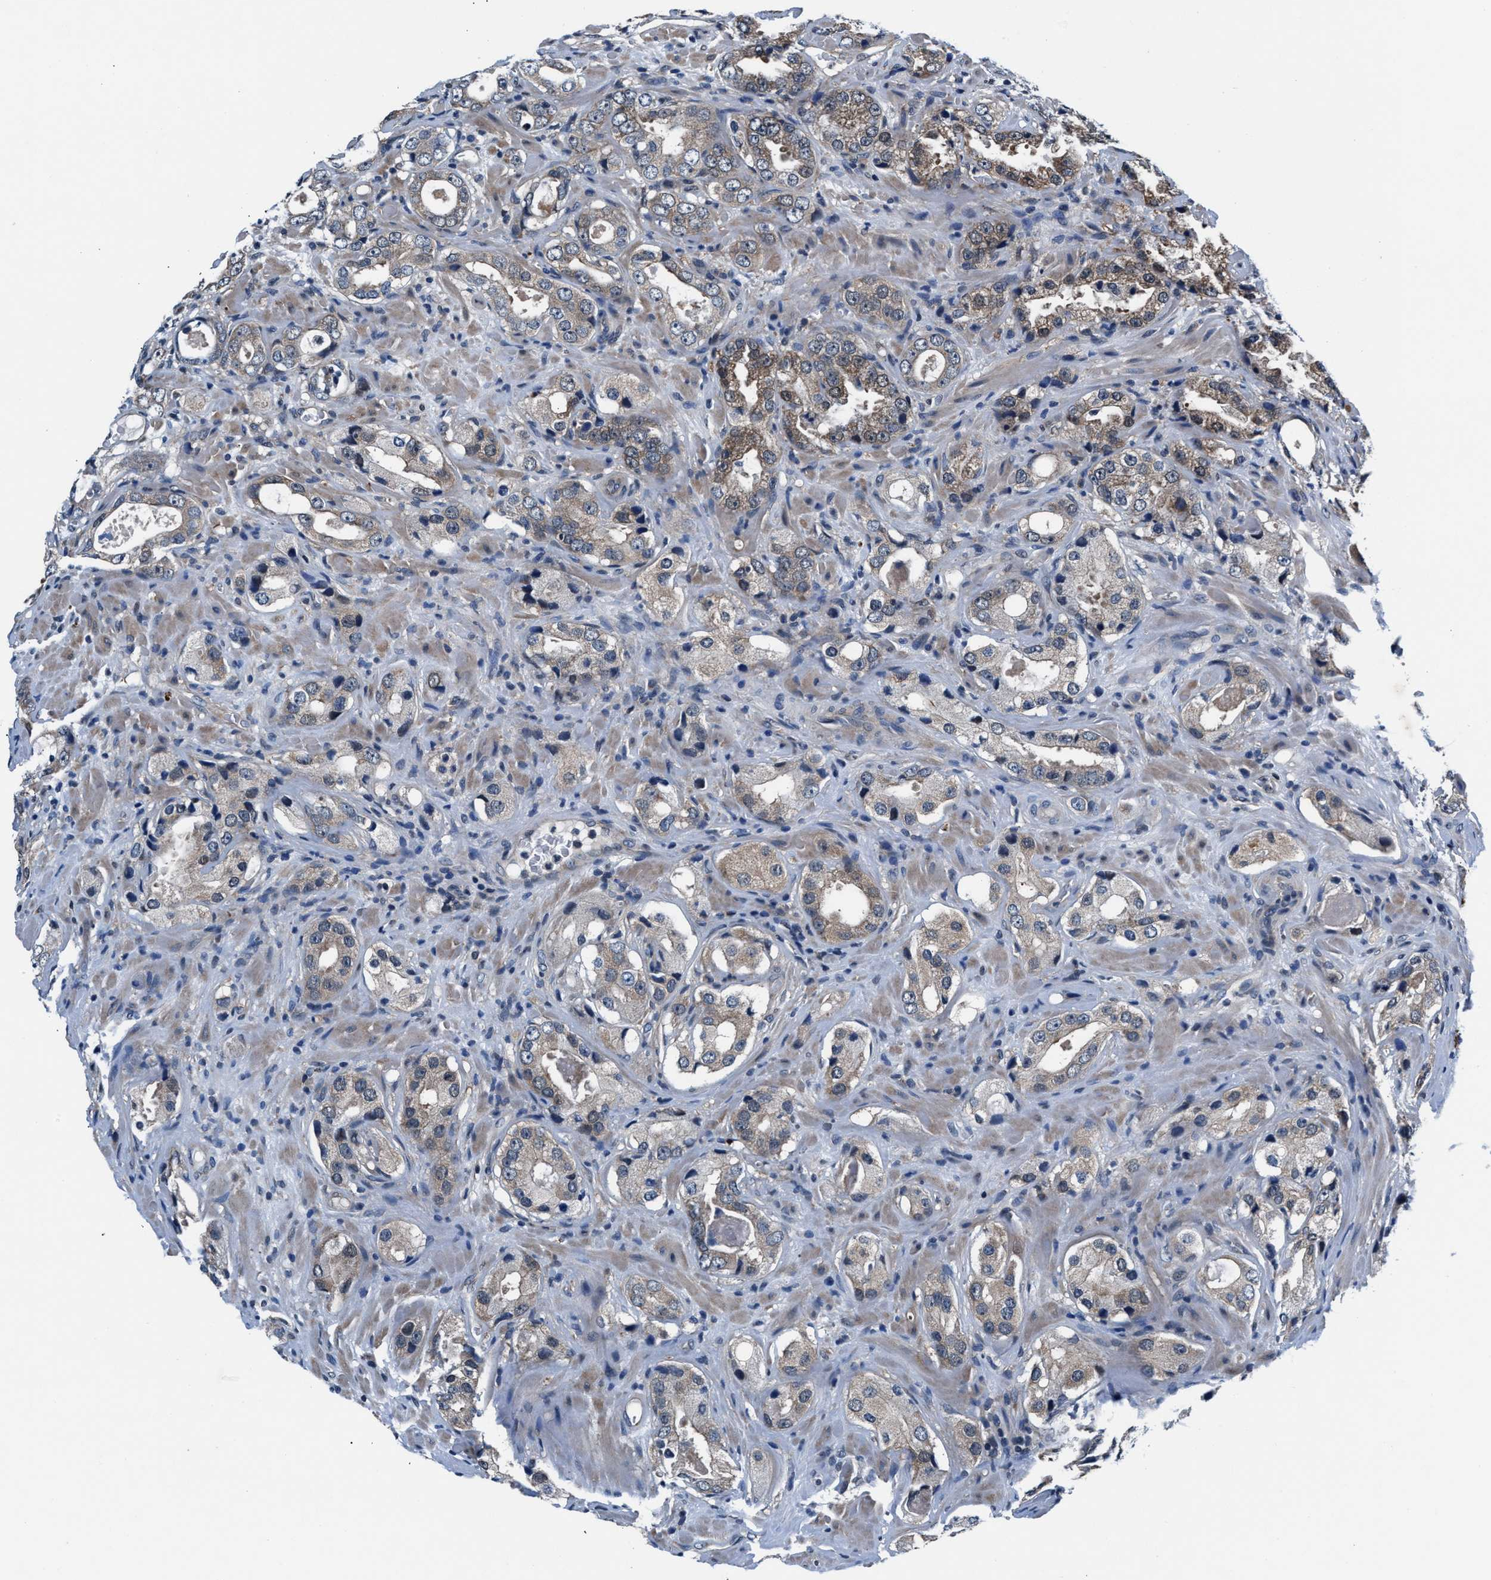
{"staining": {"intensity": "weak", "quantity": ">75%", "location": "cytoplasmic/membranous"}, "tissue": "prostate cancer", "cell_type": "Tumor cells", "image_type": "cancer", "snomed": [{"axis": "morphology", "description": "Adenocarcinoma, High grade"}, {"axis": "topography", "description": "Prostate"}], "caption": "DAB immunohistochemical staining of human prostate cancer demonstrates weak cytoplasmic/membranous protein expression in approximately >75% of tumor cells. The protein is shown in brown color, while the nuclei are stained blue.", "gene": "PRPSAP2", "patient": {"sex": "male", "age": 63}}